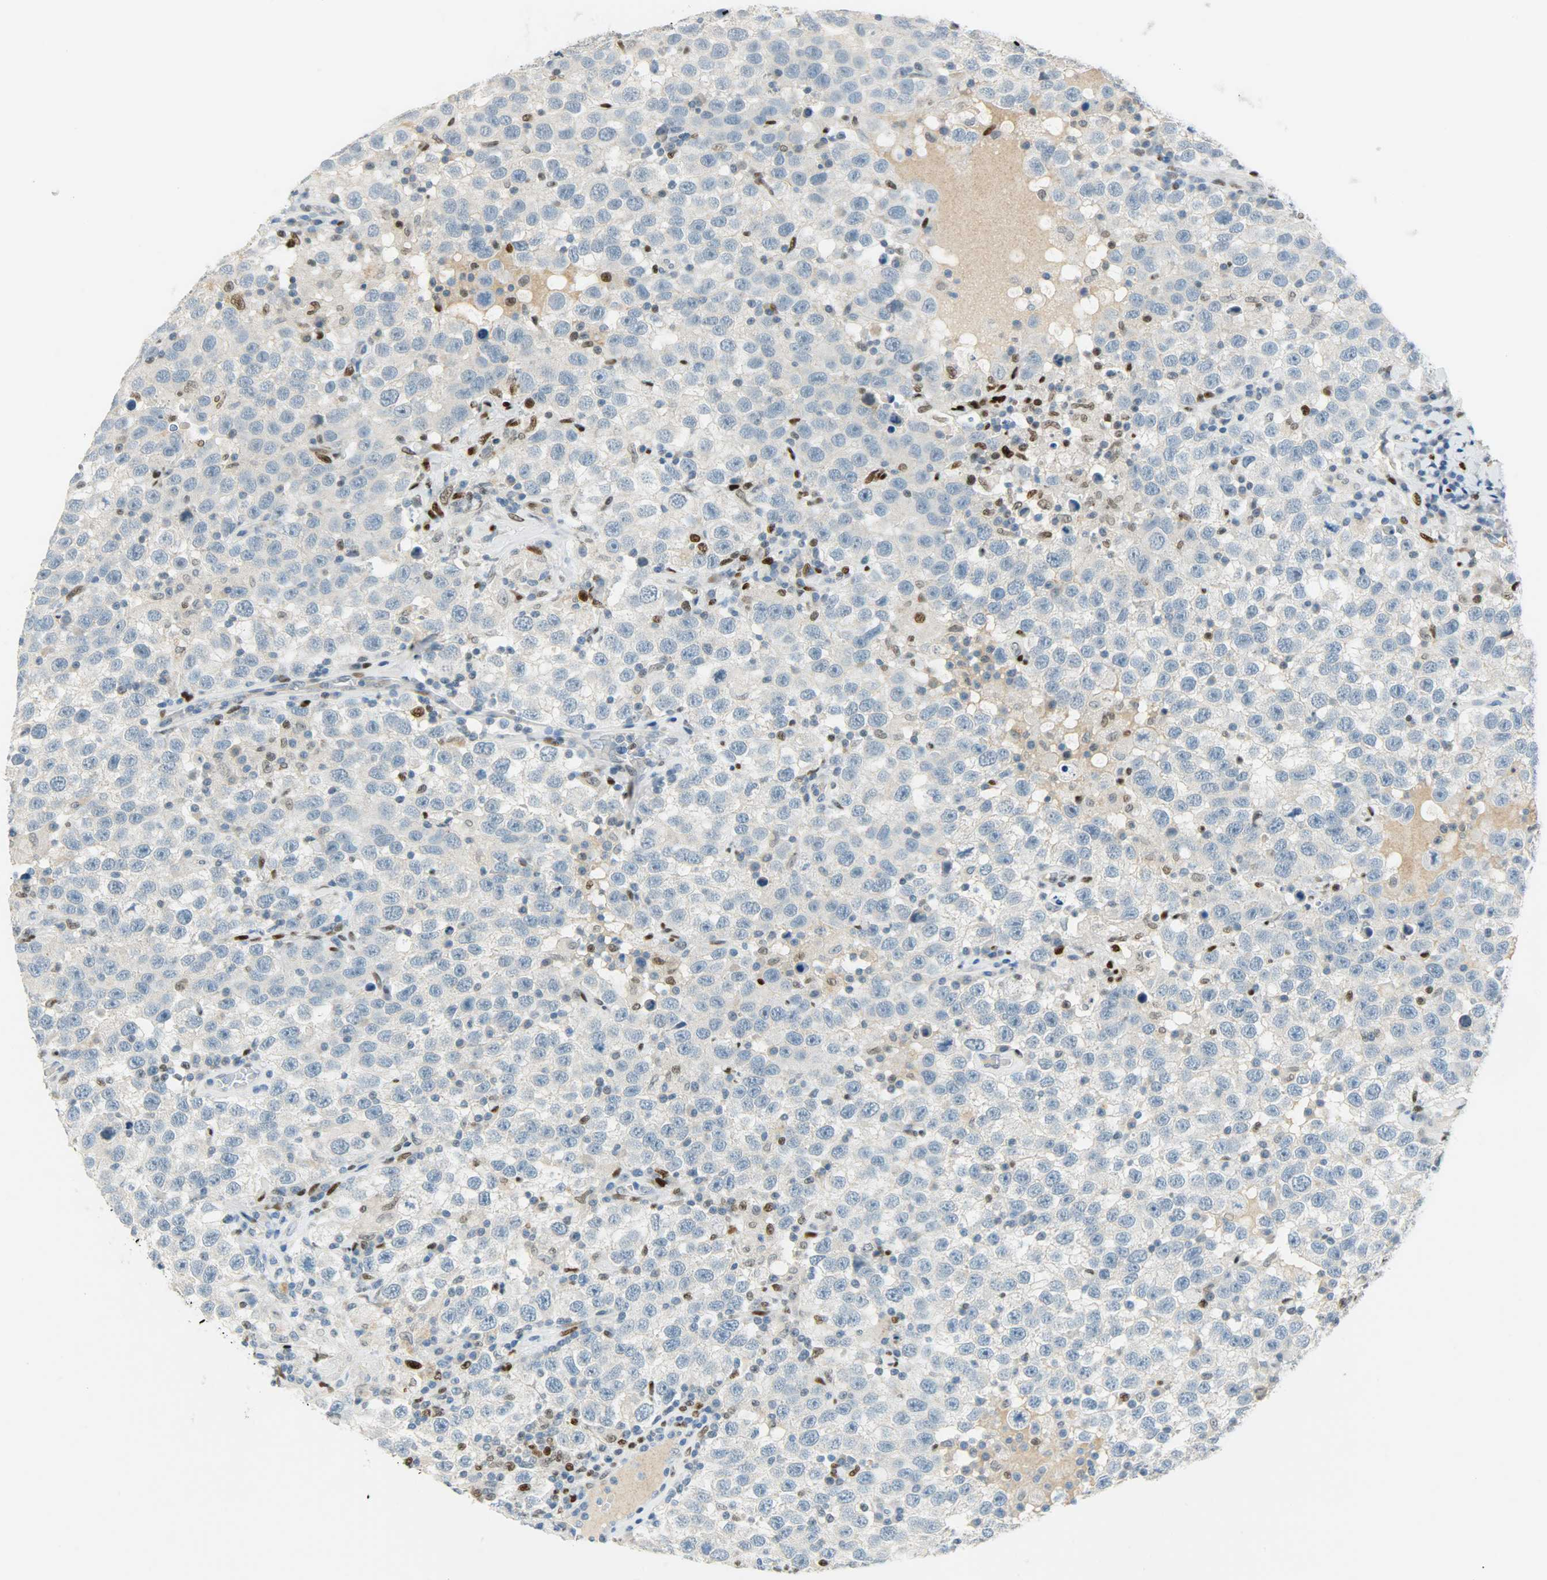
{"staining": {"intensity": "negative", "quantity": "none", "location": "none"}, "tissue": "testis cancer", "cell_type": "Tumor cells", "image_type": "cancer", "snomed": [{"axis": "morphology", "description": "Seminoma, NOS"}, {"axis": "topography", "description": "Testis"}], "caption": "This histopathology image is of seminoma (testis) stained with immunohistochemistry (IHC) to label a protein in brown with the nuclei are counter-stained blue. There is no positivity in tumor cells.", "gene": "JUNB", "patient": {"sex": "male", "age": 41}}